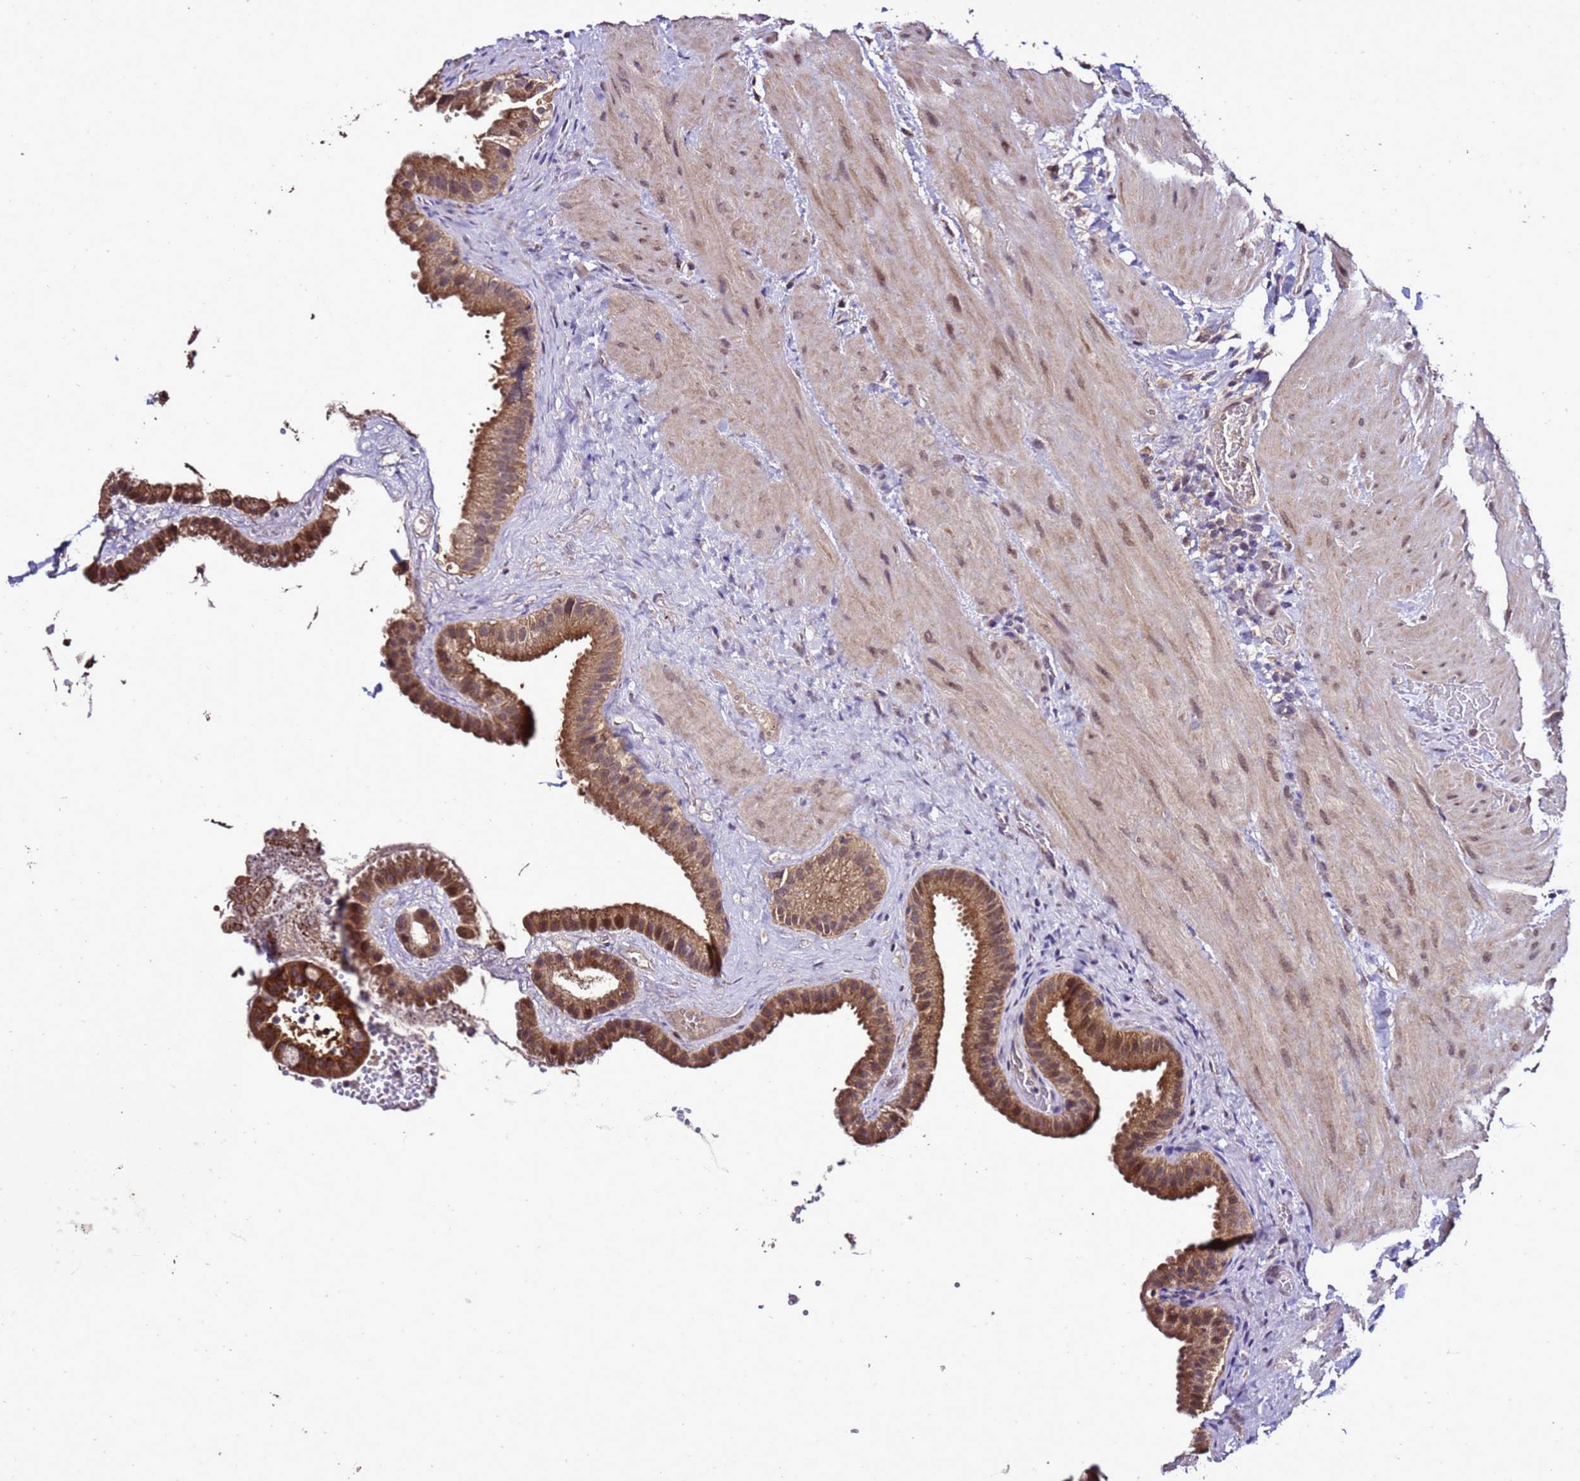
{"staining": {"intensity": "moderate", "quantity": ">75%", "location": "cytoplasmic/membranous,nuclear"}, "tissue": "gallbladder", "cell_type": "Glandular cells", "image_type": "normal", "snomed": [{"axis": "morphology", "description": "Normal tissue, NOS"}, {"axis": "topography", "description": "Gallbladder"}], "caption": "Immunohistochemistry micrograph of unremarkable human gallbladder stained for a protein (brown), which demonstrates medium levels of moderate cytoplasmic/membranous,nuclear staining in about >75% of glandular cells.", "gene": "ZNF329", "patient": {"sex": "male", "age": 55}}